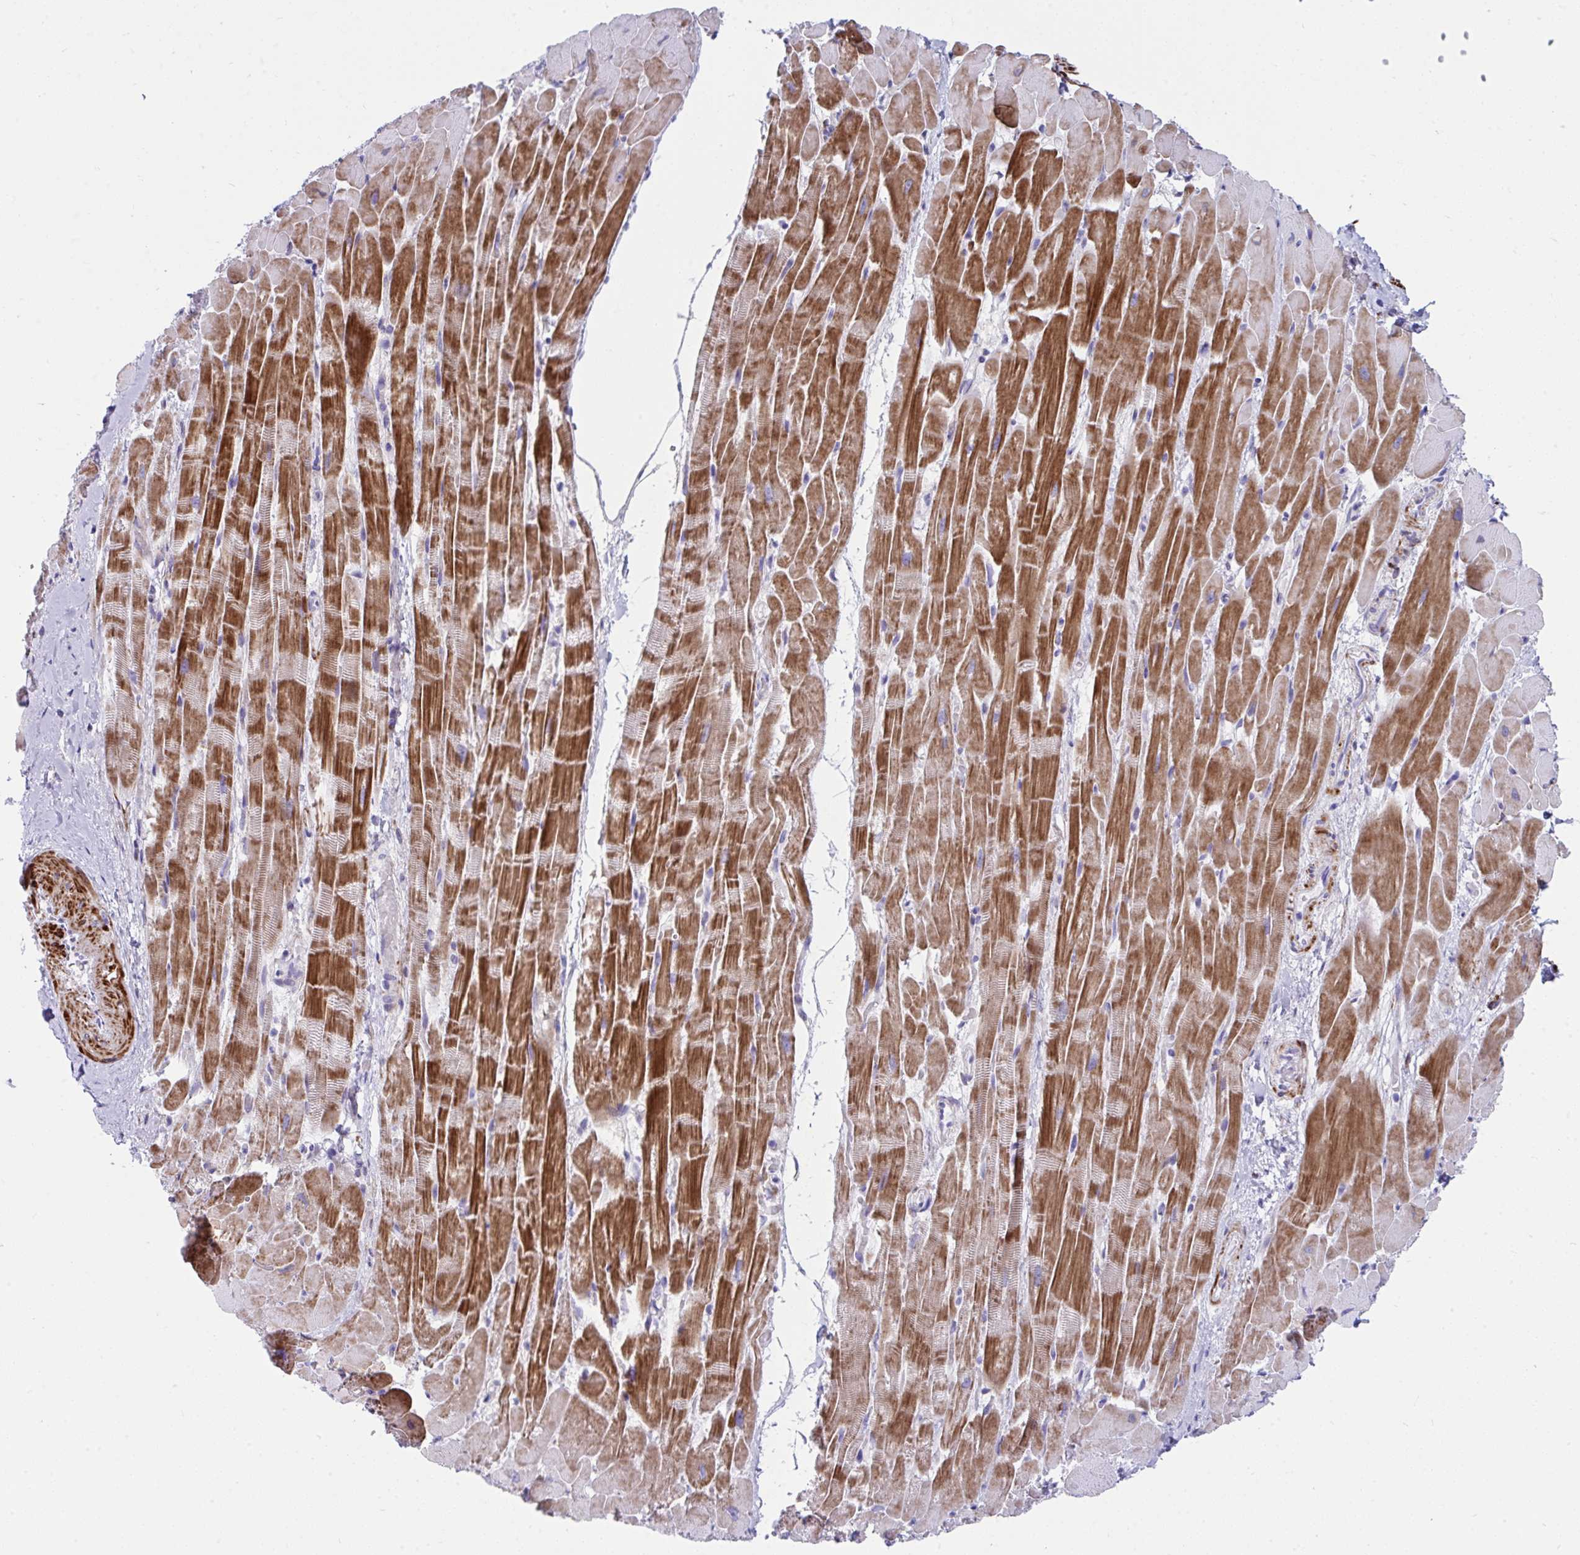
{"staining": {"intensity": "strong", "quantity": ">75%", "location": "cytoplasmic/membranous"}, "tissue": "heart muscle", "cell_type": "Cardiomyocytes", "image_type": "normal", "snomed": [{"axis": "morphology", "description": "Normal tissue, NOS"}, {"axis": "topography", "description": "Heart"}], "caption": "This is an image of immunohistochemistry (IHC) staining of normal heart muscle, which shows strong positivity in the cytoplasmic/membranous of cardiomyocytes.", "gene": "GRXCR2", "patient": {"sex": "male", "age": 37}}